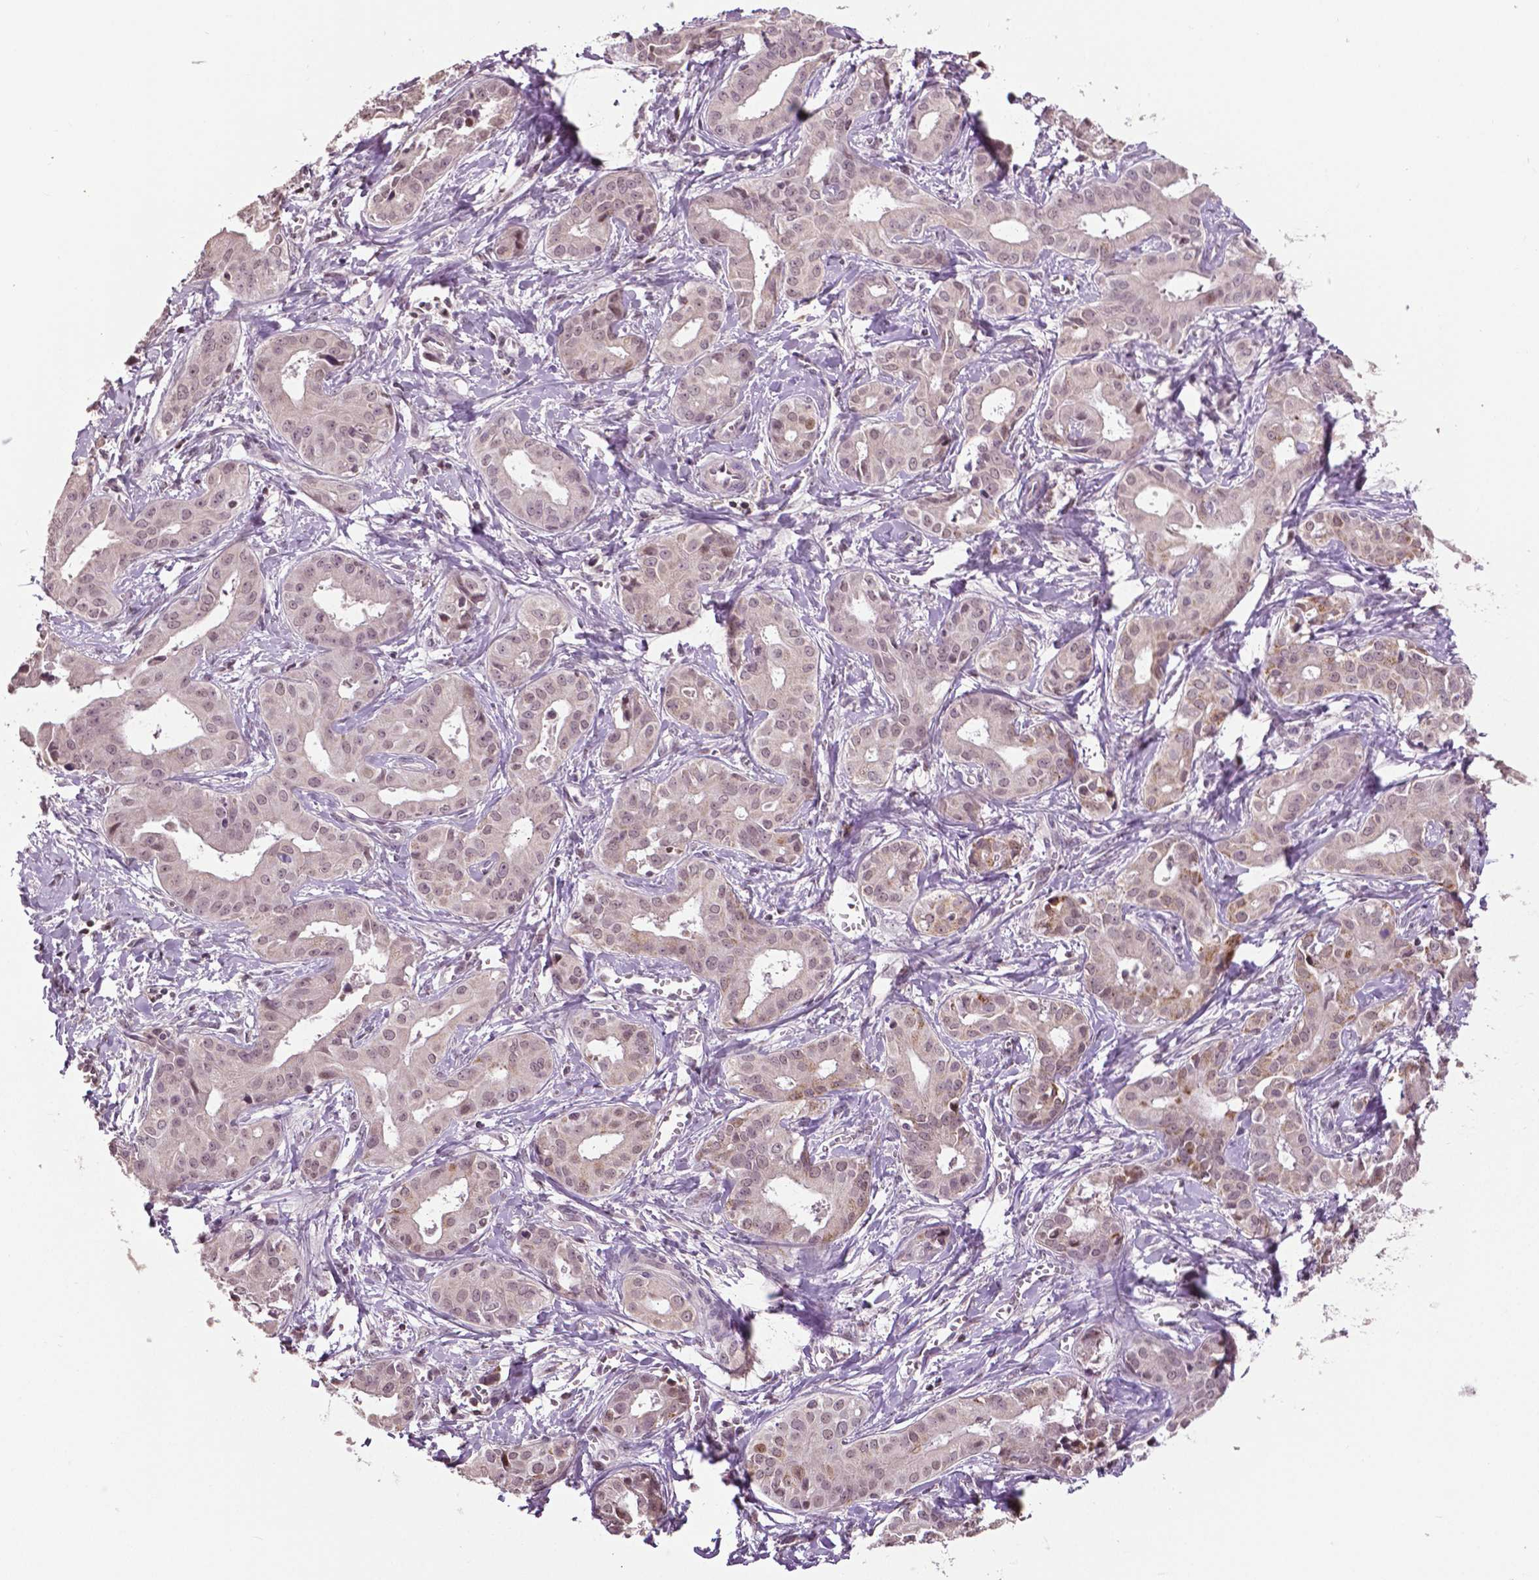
{"staining": {"intensity": "weak", "quantity": ">75%", "location": "nuclear"}, "tissue": "liver cancer", "cell_type": "Tumor cells", "image_type": "cancer", "snomed": [{"axis": "morphology", "description": "Cholangiocarcinoma"}, {"axis": "topography", "description": "Liver"}], "caption": "Liver cancer (cholangiocarcinoma) stained for a protein (brown) reveals weak nuclear positive positivity in approximately >75% of tumor cells.", "gene": "DLX5", "patient": {"sex": "female", "age": 65}}